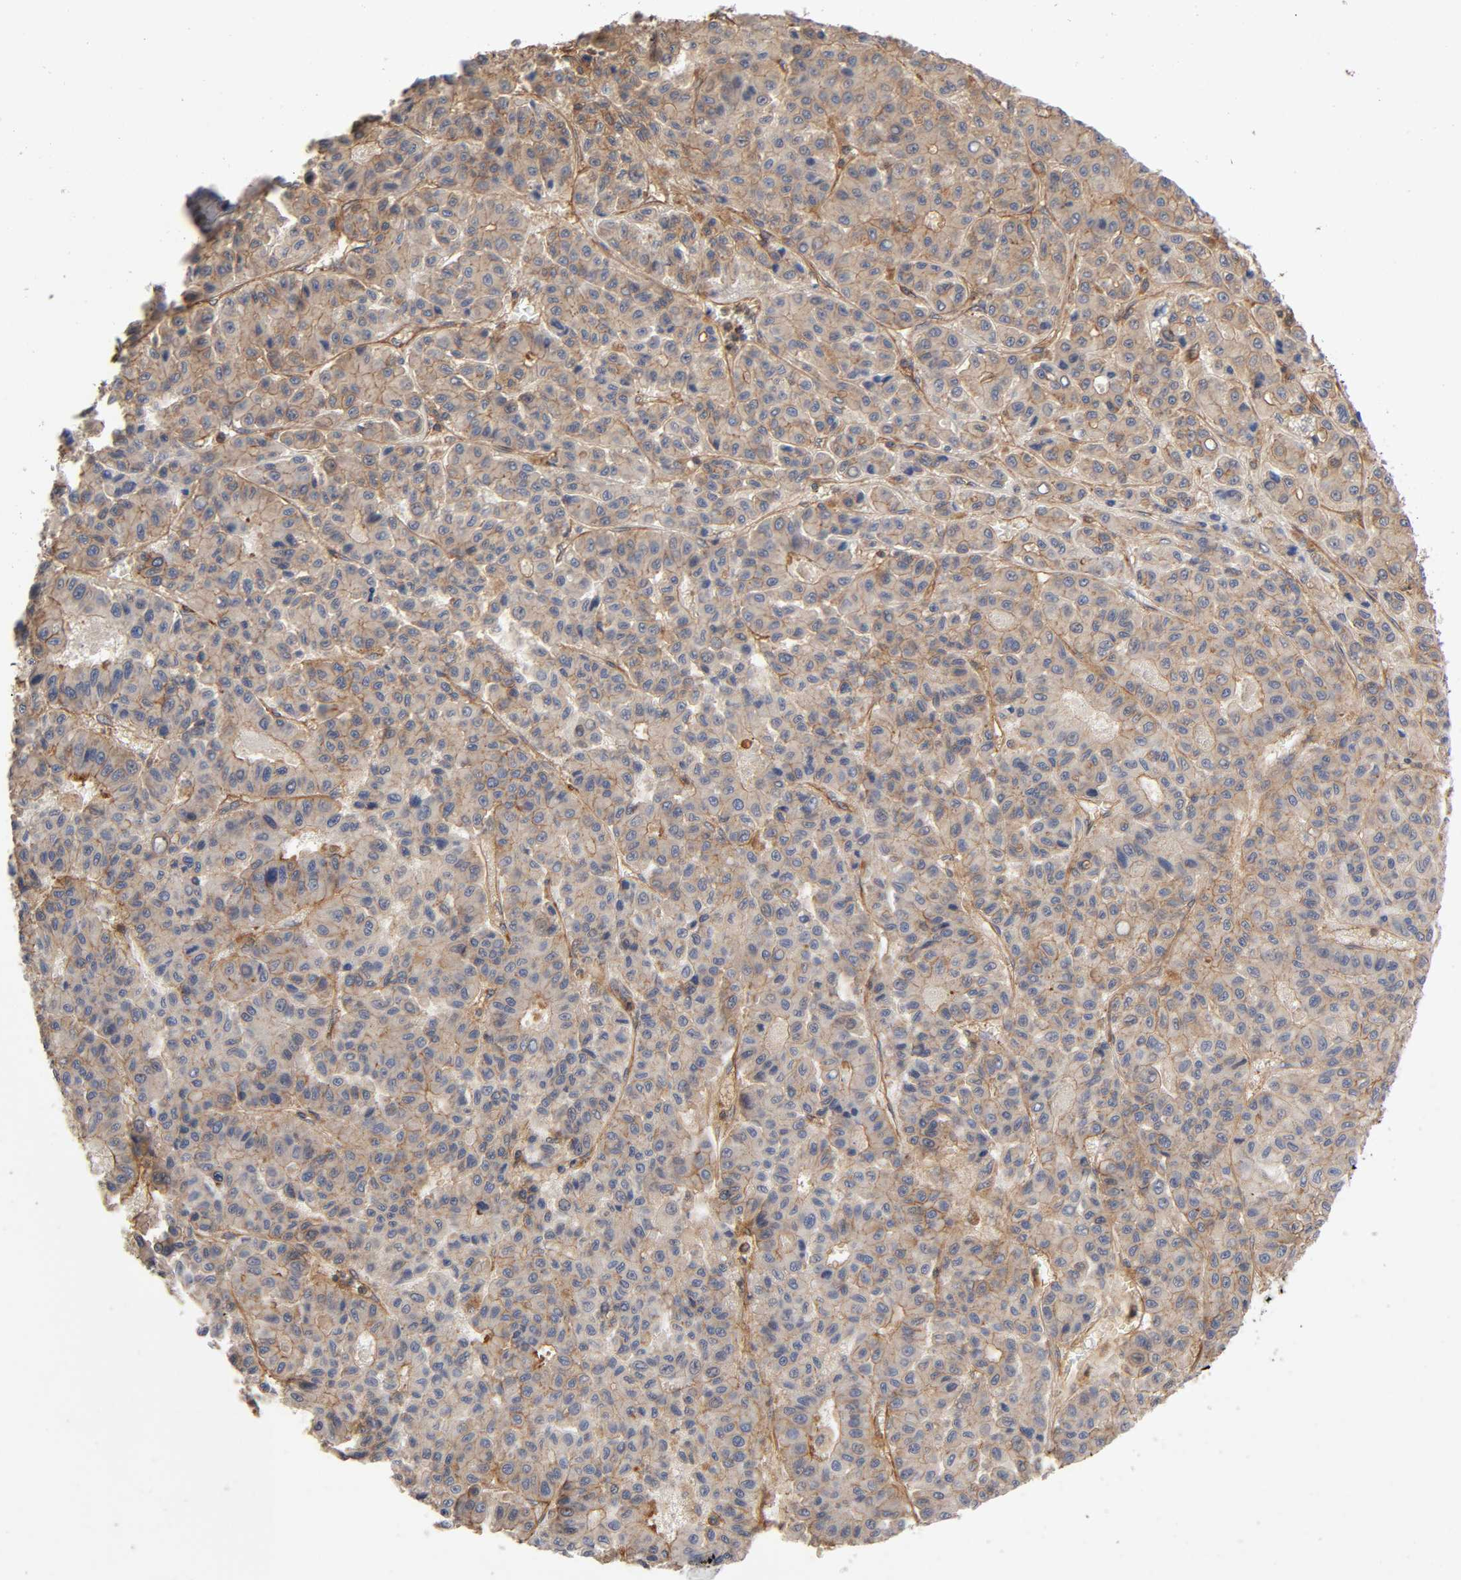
{"staining": {"intensity": "weak", "quantity": ">75%", "location": "cytoplasmic/membranous"}, "tissue": "liver cancer", "cell_type": "Tumor cells", "image_type": "cancer", "snomed": [{"axis": "morphology", "description": "Carcinoma, Hepatocellular, NOS"}, {"axis": "topography", "description": "Liver"}], "caption": "Liver cancer stained with immunohistochemistry exhibits weak cytoplasmic/membranous staining in about >75% of tumor cells.", "gene": "LAMTOR2", "patient": {"sex": "male", "age": 70}}